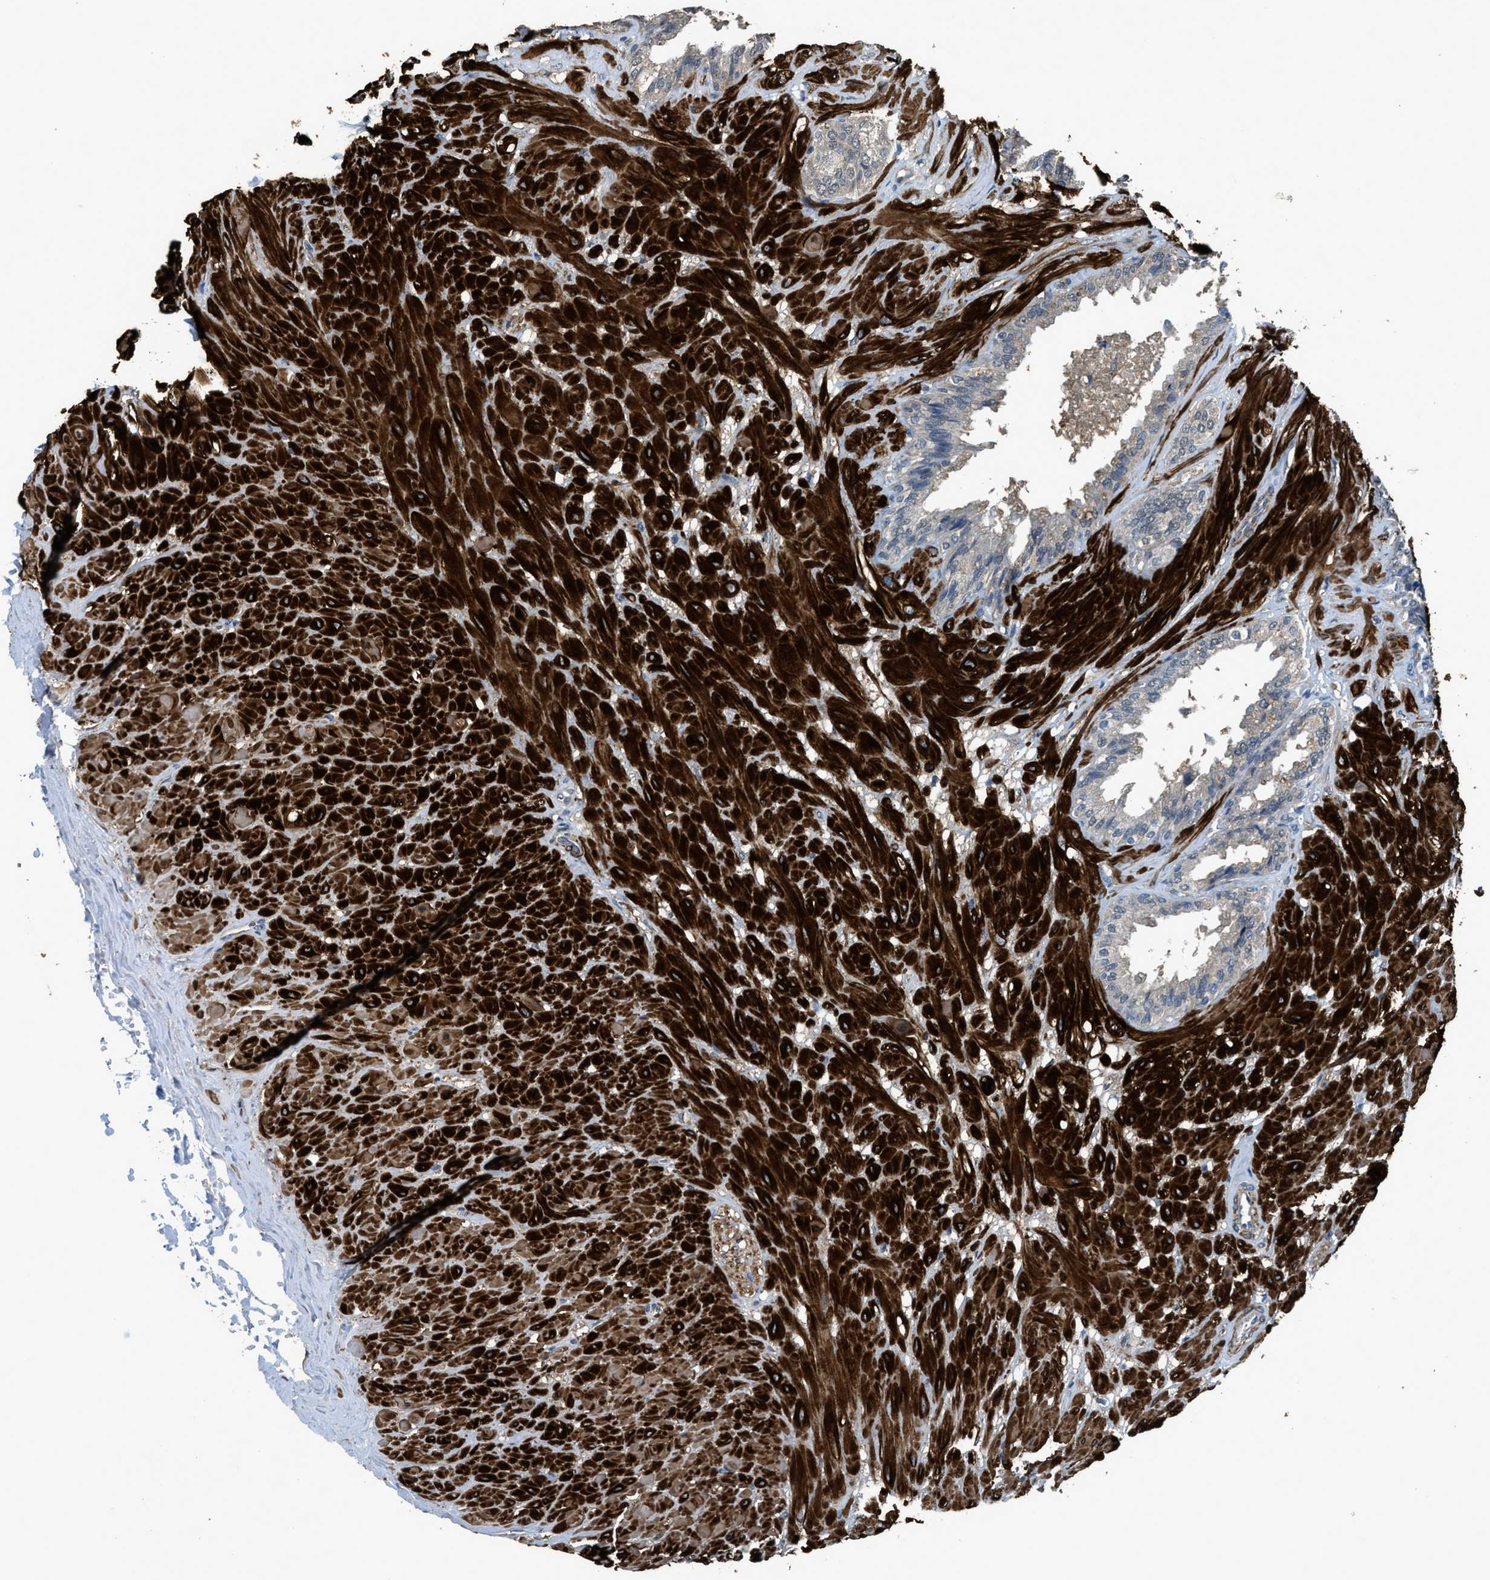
{"staining": {"intensity": "weak", "quantity": "<25%", "location": "cytoplasmic/membranous"}, "tissue": "seminal vesicle", "cell_type": "Glandular cells", "image_type": "normal", "snomed": [{"axis": "morphology", "description": "Normal tissue, NOS"}, {"axis": "topography", "description": "Seminal veicle"}], "caption": "Immunohistochemistry (IHC) of unremarkable seminal vesicle displays no positivity in glandular cells.", "gene": "SYNM", "patient": {"sex": "male", "age": 46}}